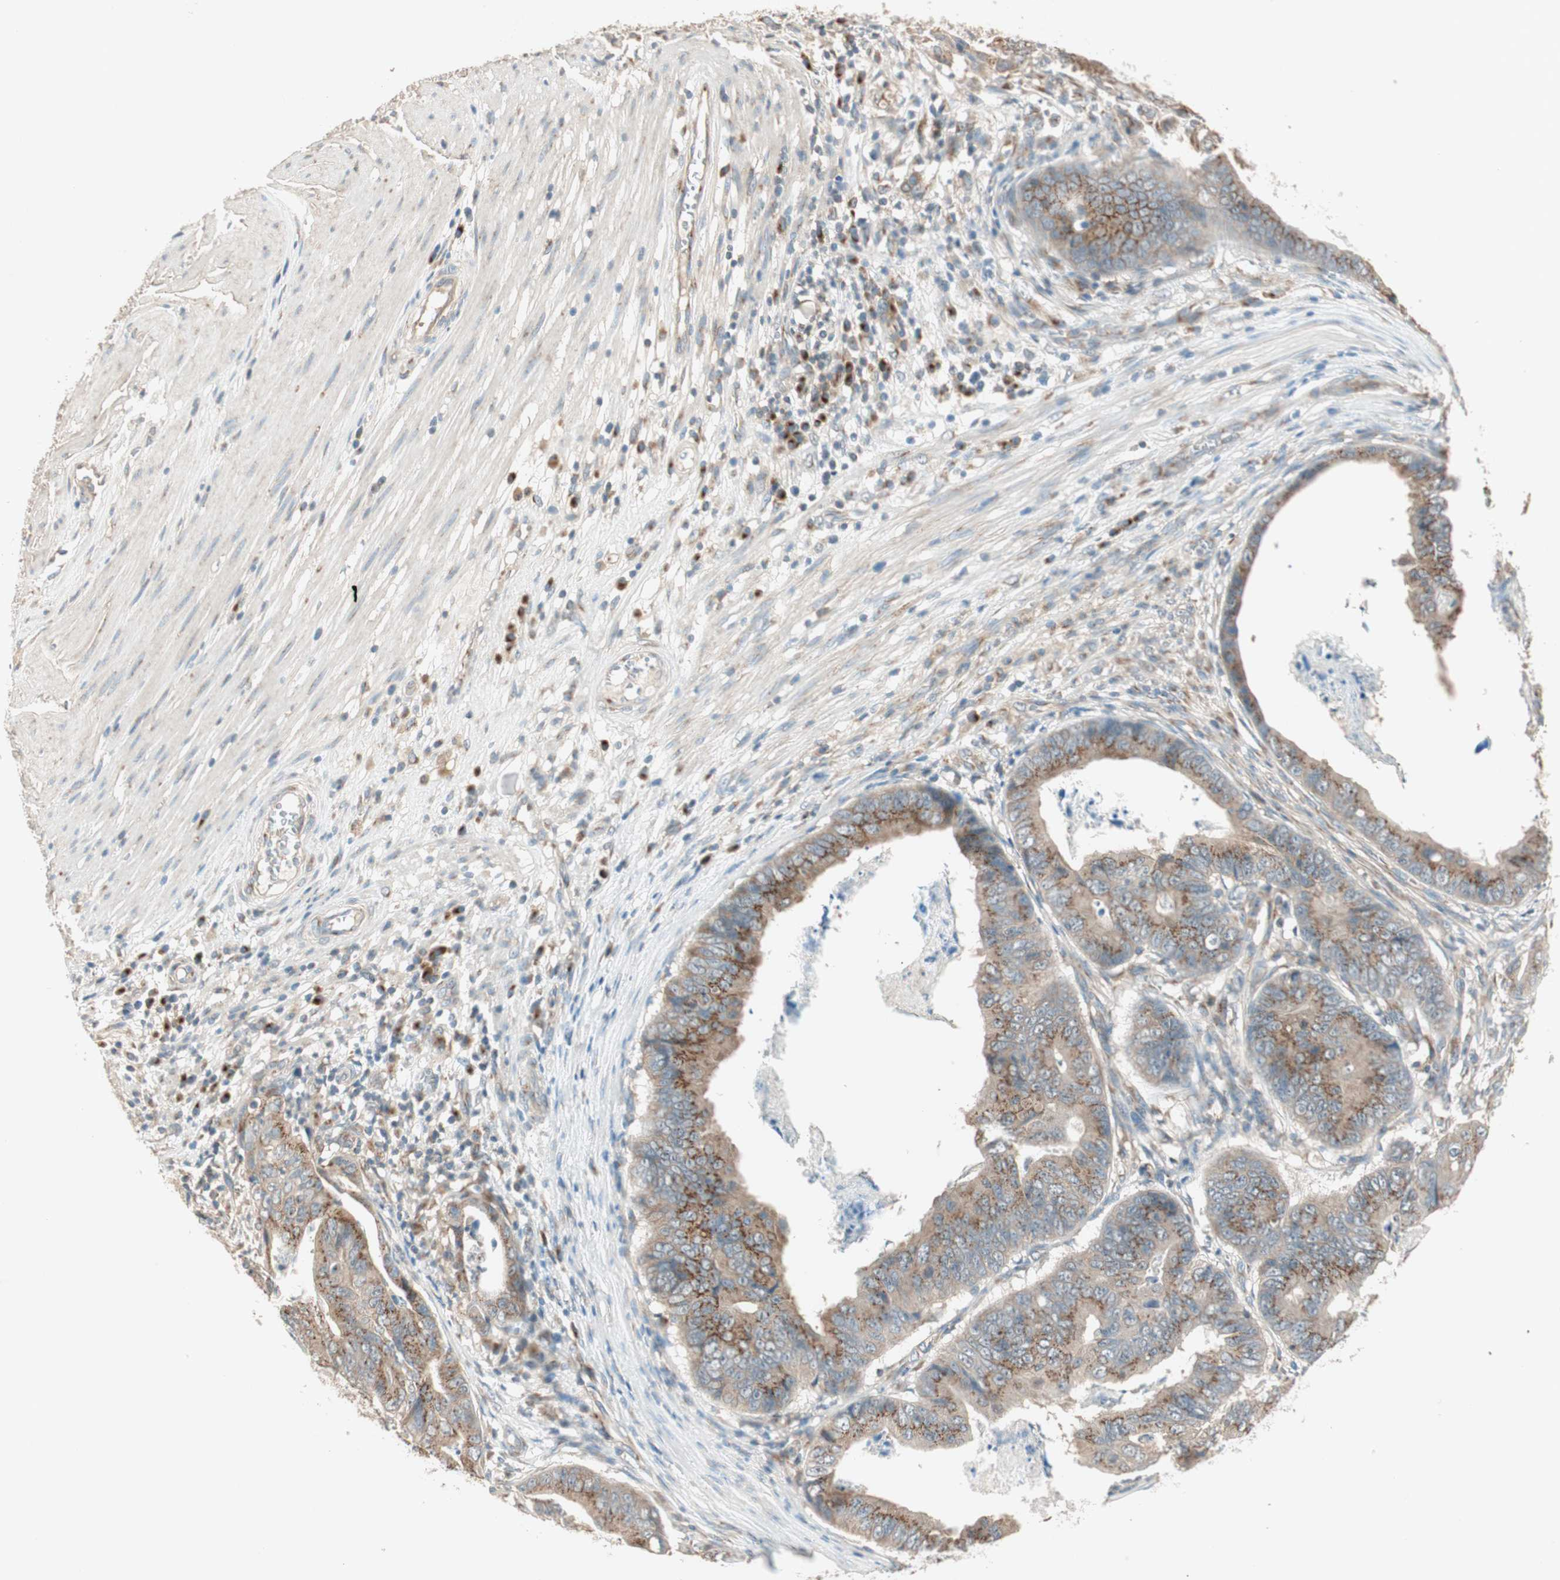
{"staining": {"intensity": "moderate", "quantity": ">75%", "location": "cytoplasmic/membranous"}, "tissue": "stomach cancer", "cell_type": "Tumor cells", "image_type": "cancer", "snomed": [{"axis": "morphology", "description": "Adenocarcinoma, NOS"}, {"axis": "topography", "description": "Stomach, lower"}], "caption": "Stomach cancer (adenocarcinoma) stained with IHC shows moderate cytoplasmic/membranous expression in about >75% of tumor cells.", "gene": "SEC16A", "patient": {"sex": "male", "age": 77}}